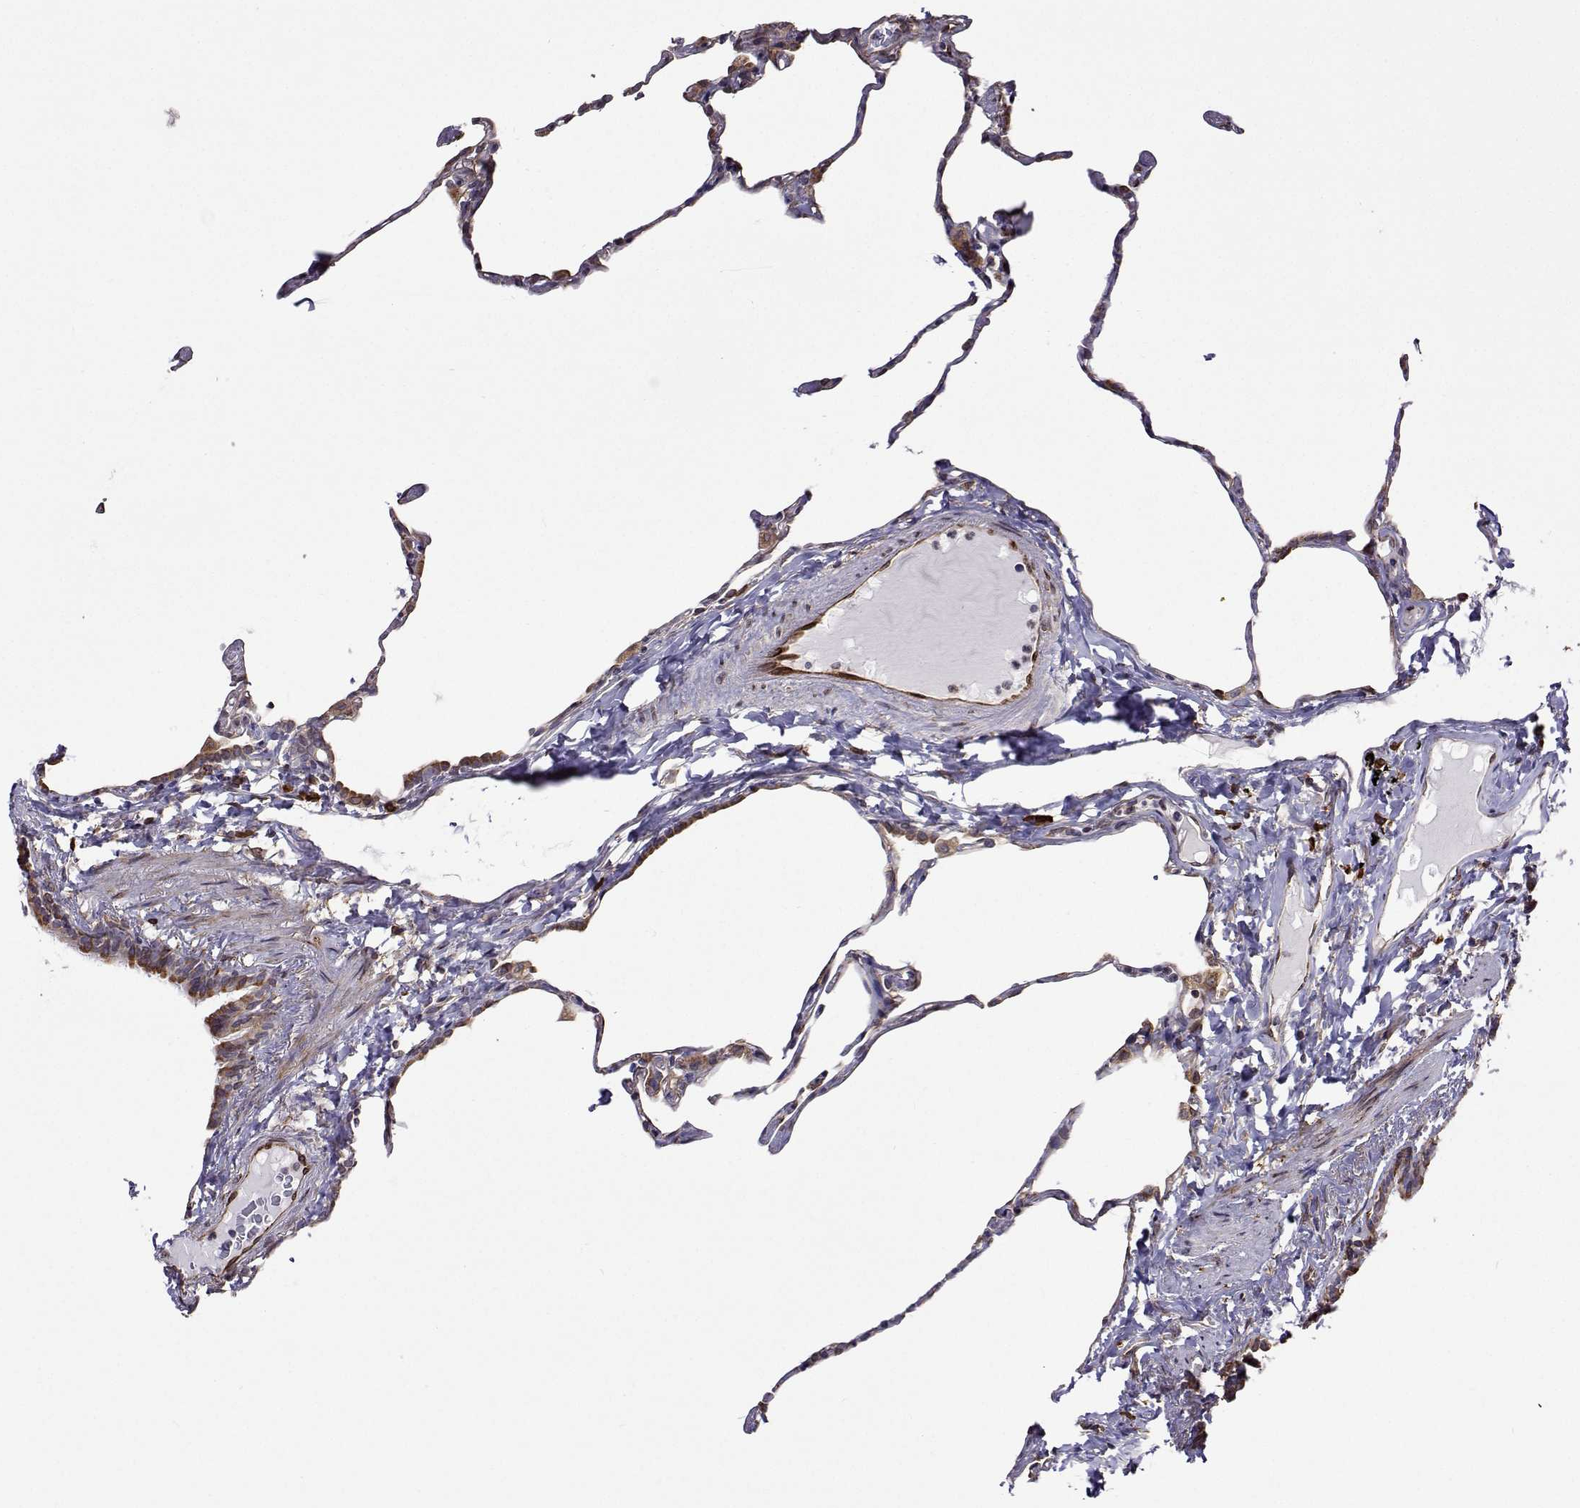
{"staining": {"intensity": "negative", "quantity": "none", "location": "none"}, "tissue": "lung", "cell_type": "Alveolar cells", "image_type": "normal", "snomed": [{"axis": "morphology", "description": "Normal tissue, NOS"}, {"axis": "topography", "description": "Lung"}], "caption": "This is an IHC histopathology image of benign human lung. There is no staining in alveolar cells.", "gene": "PGRMC2", "patient": {"sex": "male", "age": 65}}